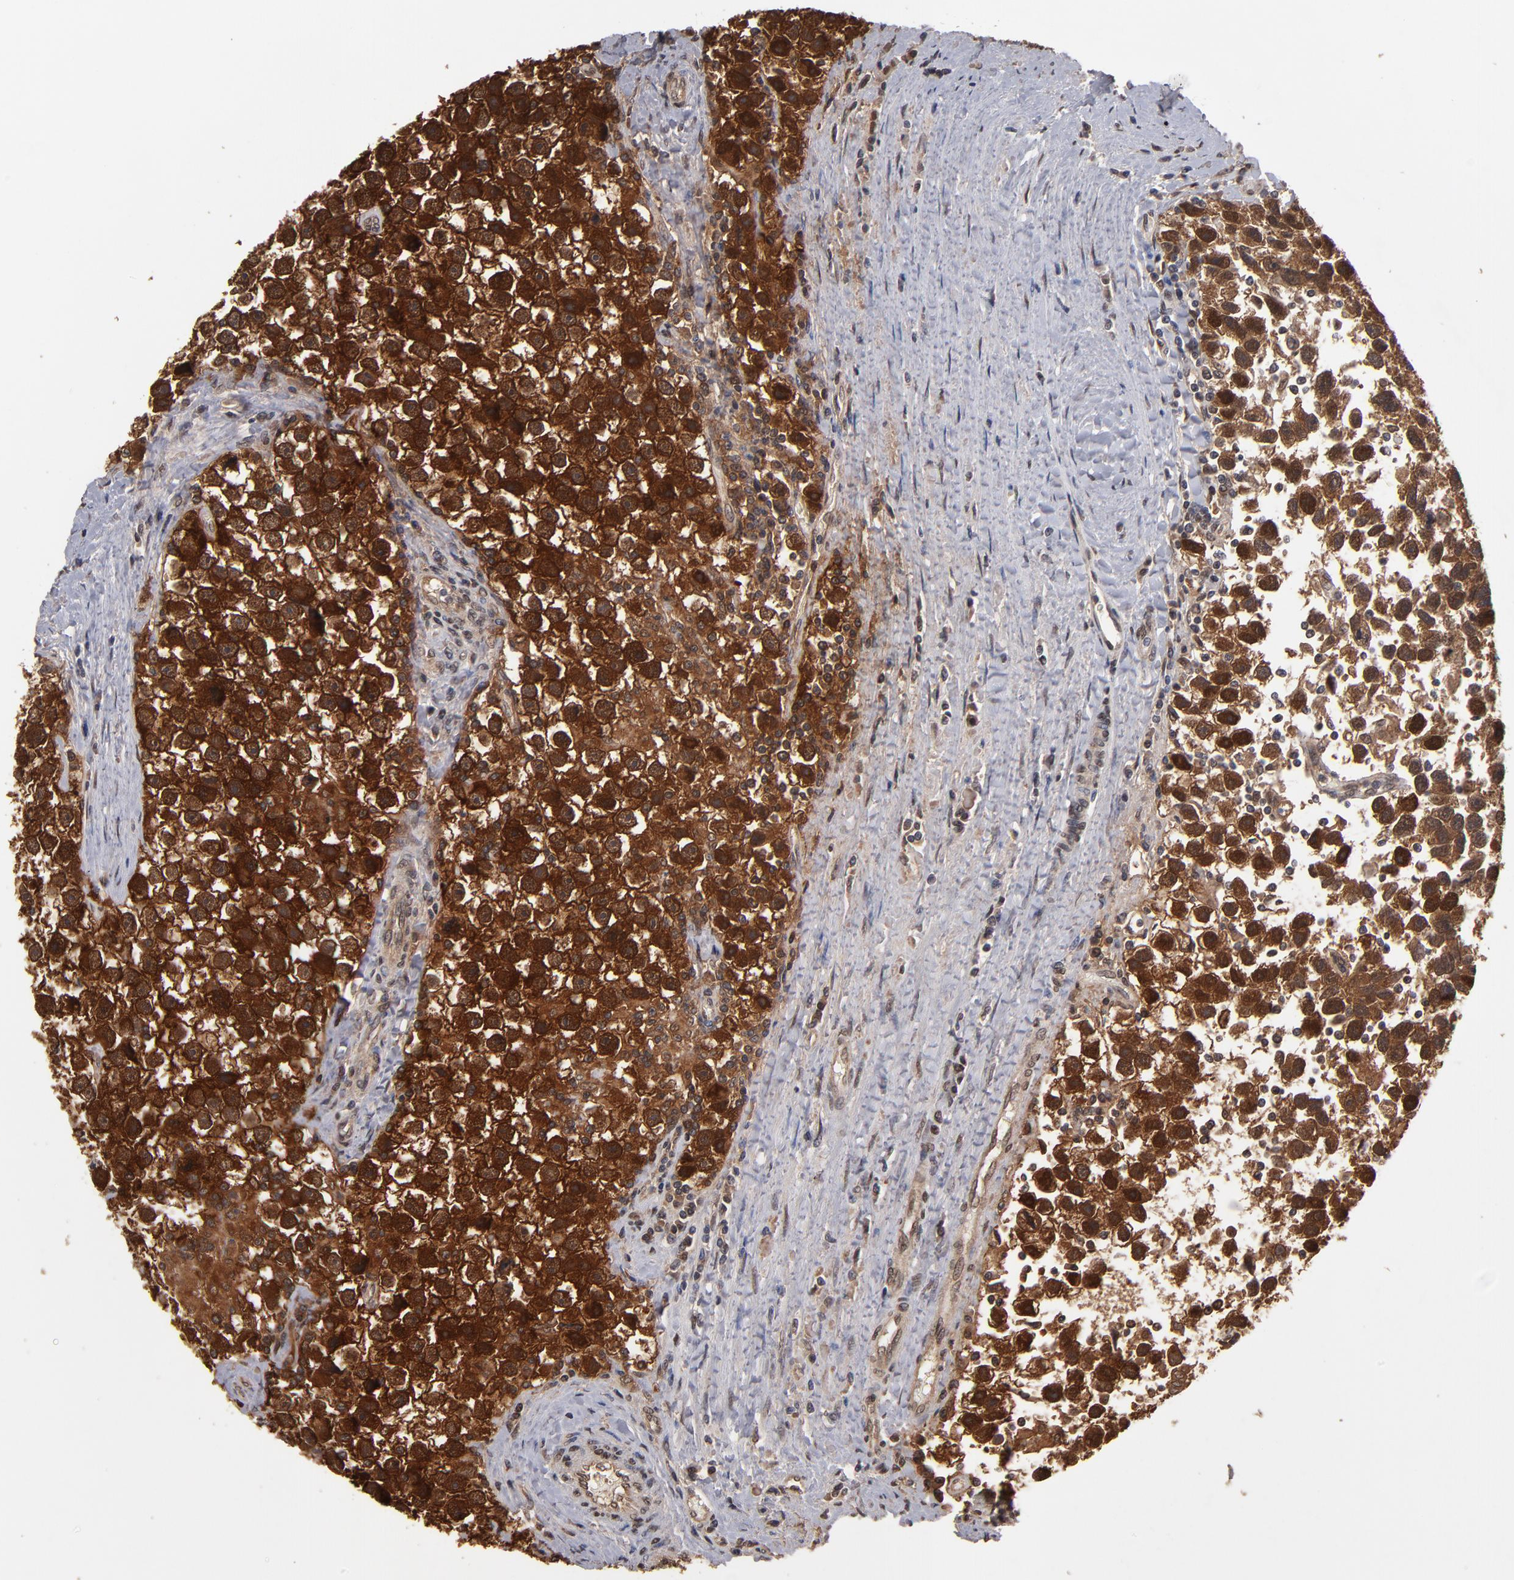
{"staining": {"intensity": "strong", "quantity": ">75%", "location": "cytoplasmic/membranous,nuclear"}, "tissue": "testis cancer", "cell_type": "Tumor cells", "image_type": "cancer", "snomed": [{"axis": "morphology", "description": "Seminoma, NOS"}, {"axis": "topography", "description": "Testis"}], "caption": "Immunohistochemistry of seminoma (testis) shows high levels of strong cytoplasmic/membranous and nuclear staining in approximately >75% of tumor cells.", "gene": "HUWE1", "patient": {"sex": "male", "age": 43}}